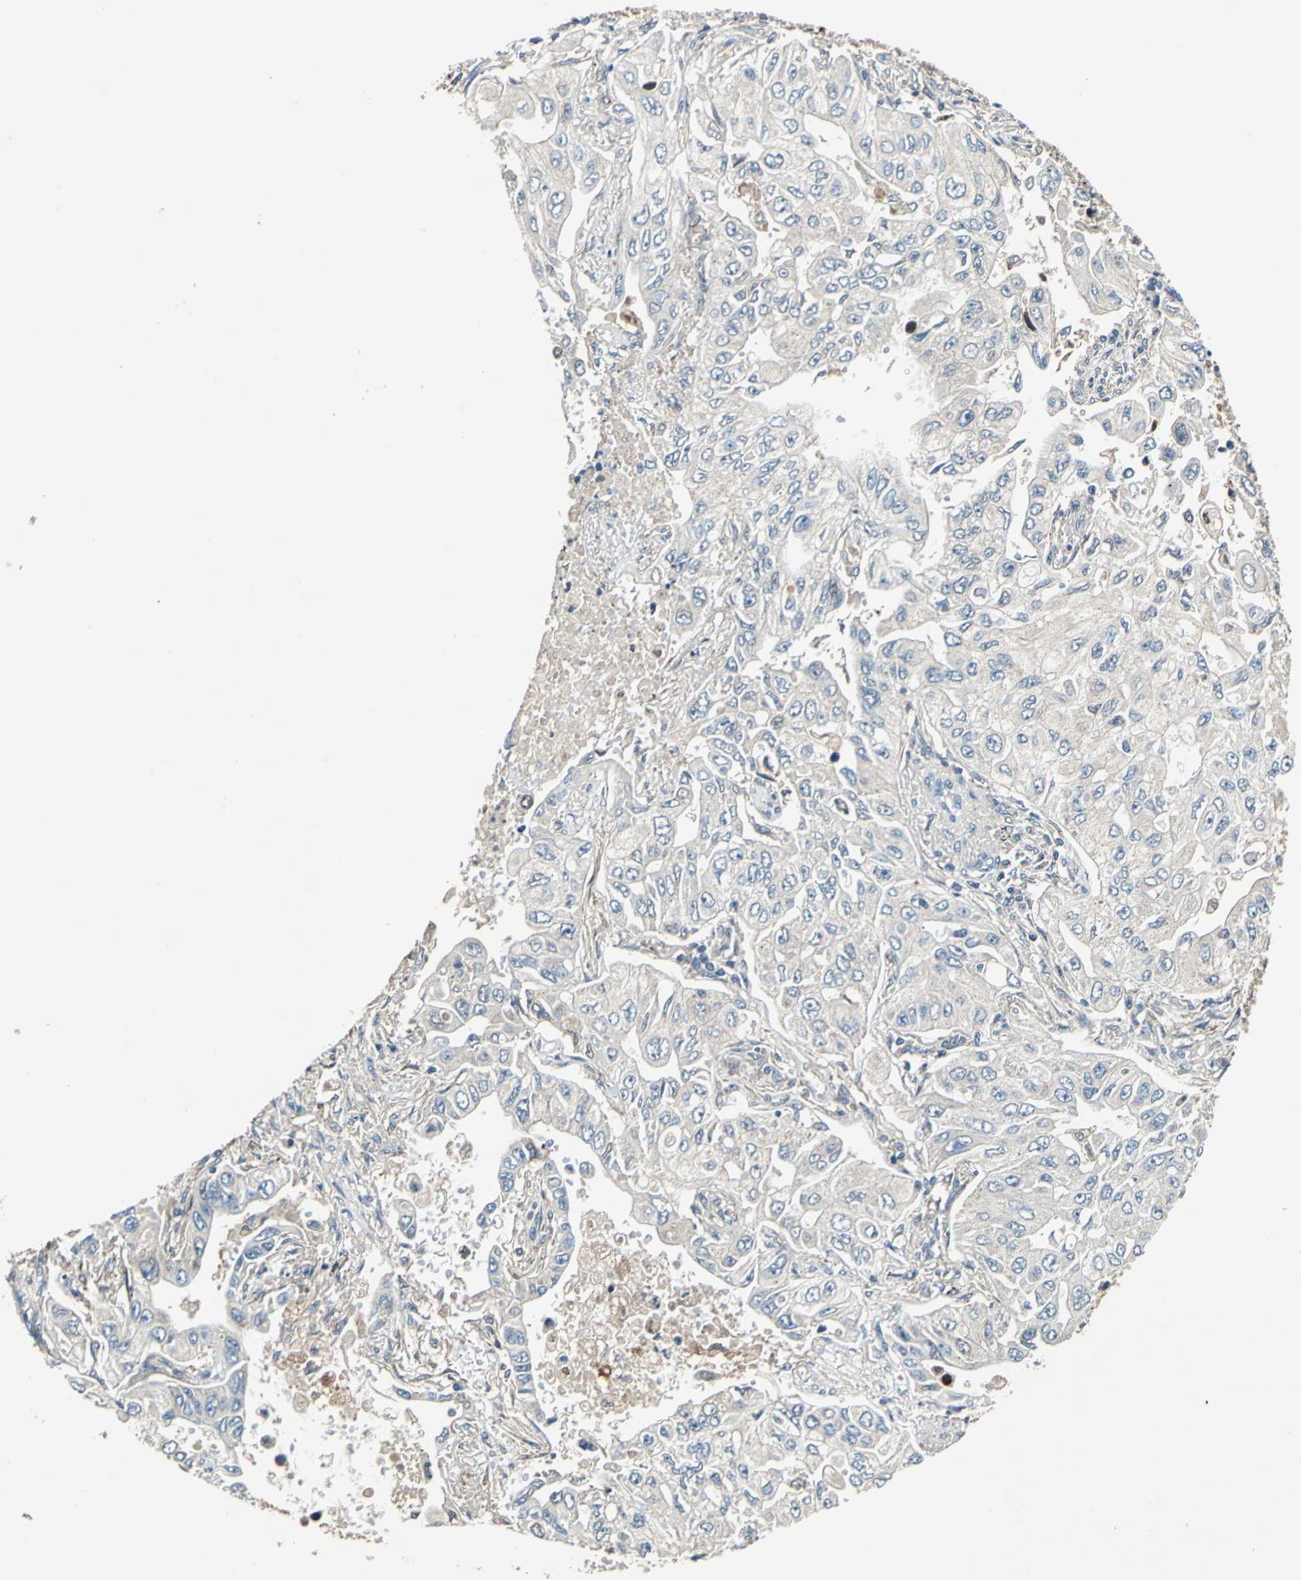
{"staining": {"intensity": "weak", "quantity": "<25%", "location": "cytoplasmic/membranous"}, "tissue": "lung cancer", "cell_type": "Tumor cells", "image_type": "cancer", "snomed": [{"axis": "morphology", "description": "Adenocarcinoma, NOS"}, {"axis": "topography", "description": "Lung"}], "caption": "IHC micrograph of neoplastic tissue: lung cancer stained with DAB (3,3'-diaminobenzidine) exhibits no significant protein staining in tumor cells.", "gene": "SLC19A2", "patient": {"sex": "male", "age": 84}}